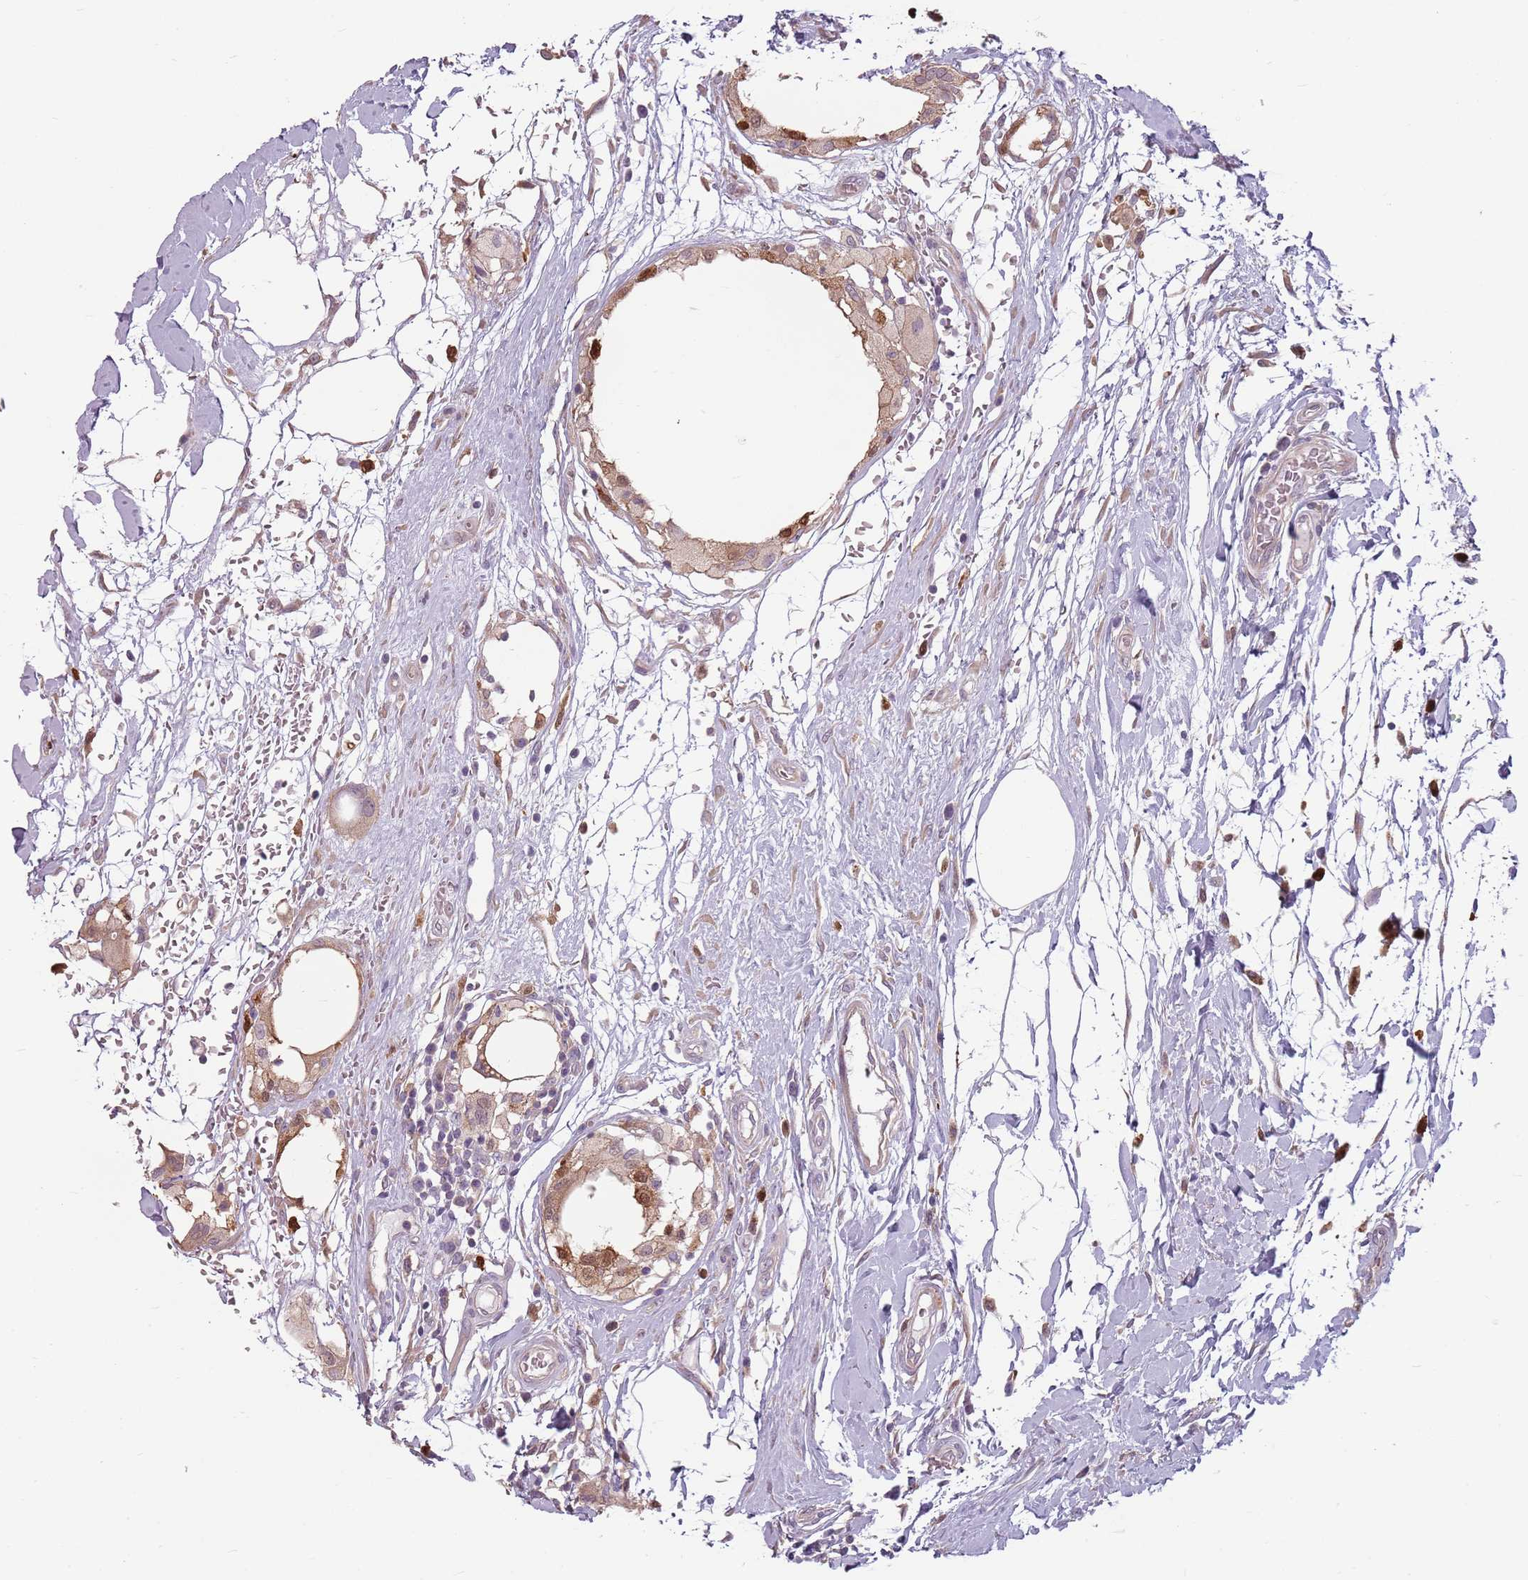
{"staining": {"intensity": "moderate", "quantity": "<25%", "location": "cytoplasmic/membranous,nuclear"}, "tissue": "breast cancer", "cell_type": "Tumor cells", "image_type": "cancer", "snomed": [{"axis": "morphology", "description": "Duct carcinoma"}, {"axis": "topography", "description": "Breast"}], "caption": "A brown stain labels moderate cytoplasmic/membranous and nuclear expression of a protein in invasive ductal carcinoma (breast) tumor cells. The protein of interest is shown in brown color, while the nuclei are stained blue.", "gene": "SPAG4", "patient": {"sex": "female", "age": 55}}